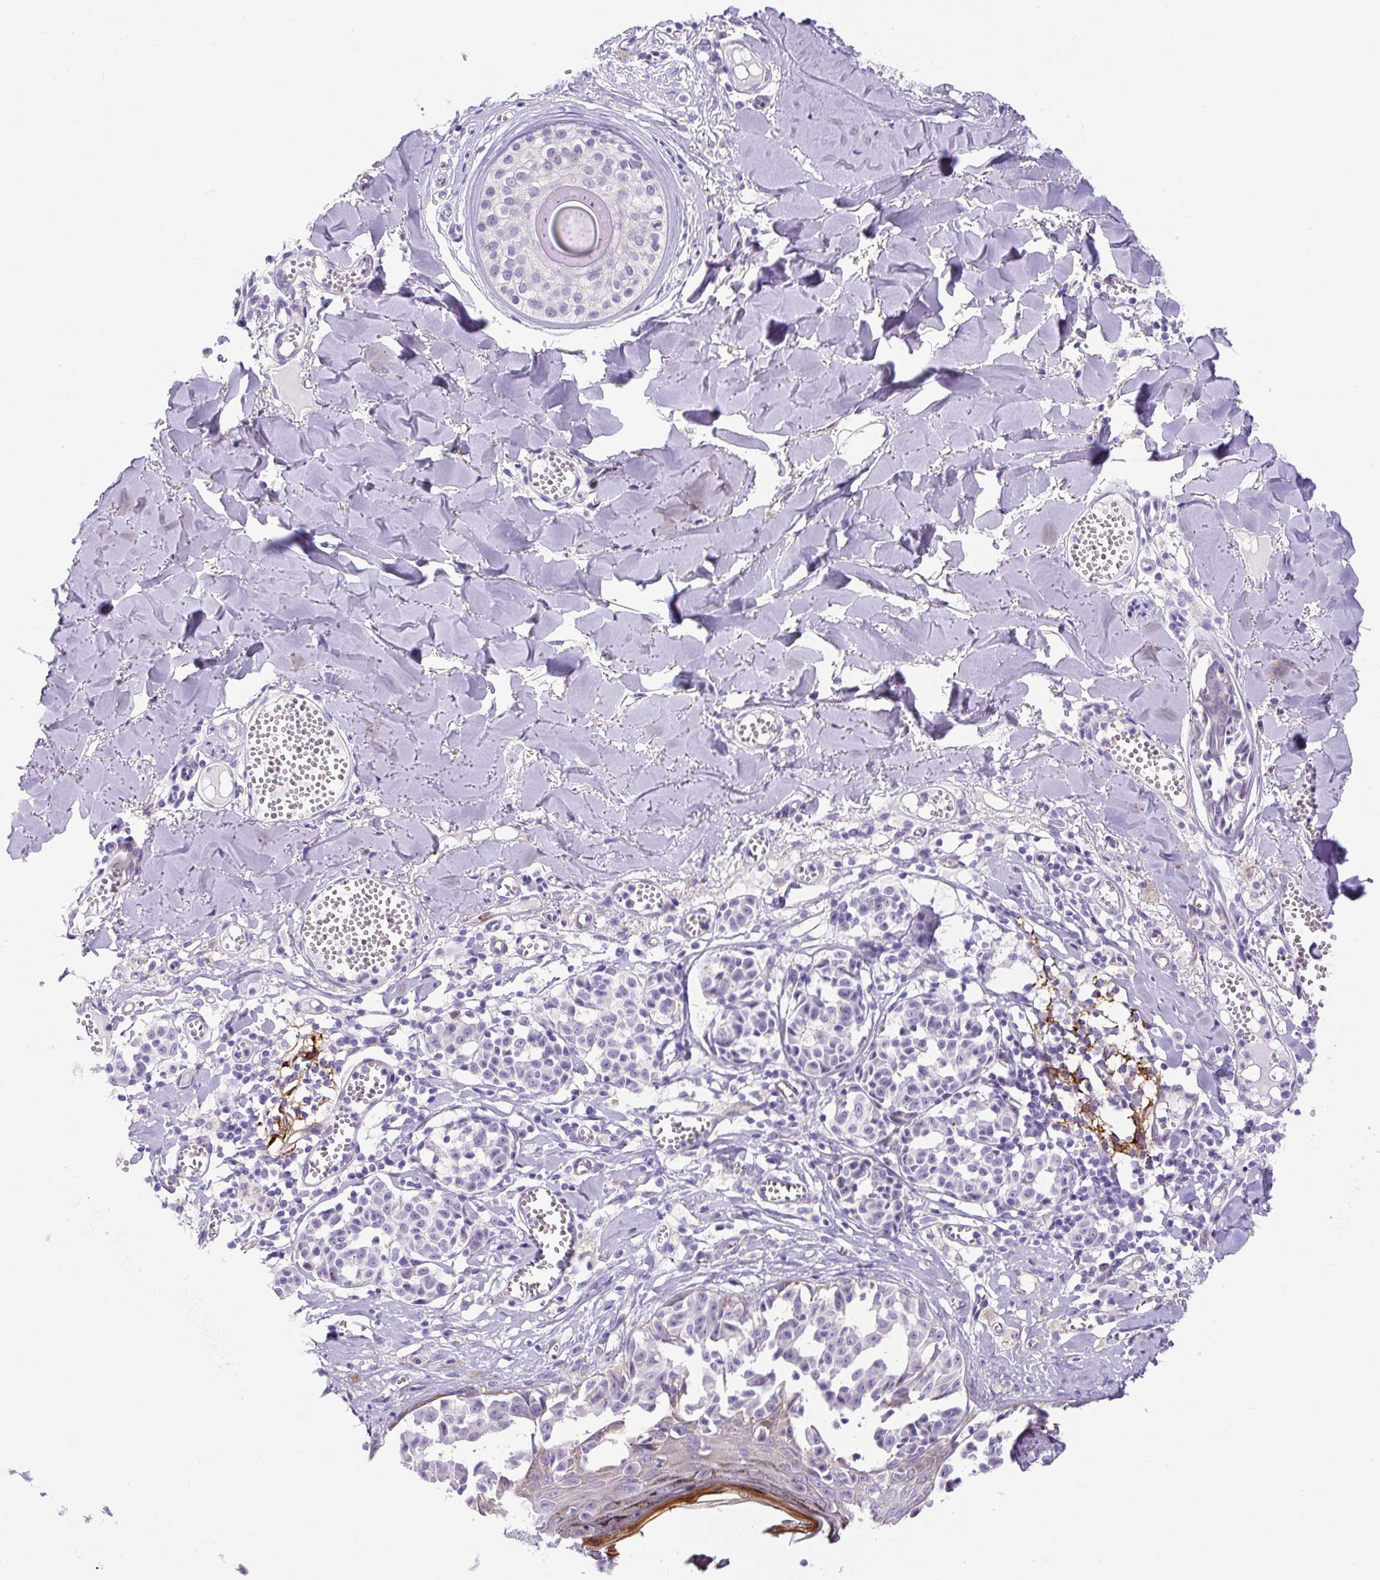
{"staining": {"intensity": "negative", "quantity": "none", "location": "none"}, "tissue": "melanoma", "cell_type": "Tumor cells", "image_type": "cancer", "snomed": [{"axis": "morphology", "description": "Malignant melanoma, NOS"}, {"axis": "topography", "description": "Skin"}], "caption": "Tumor cells show no significant expression in malignant melanoma.", "gene": "ASB4", "patient": {"sex": "female", "age": 43}}